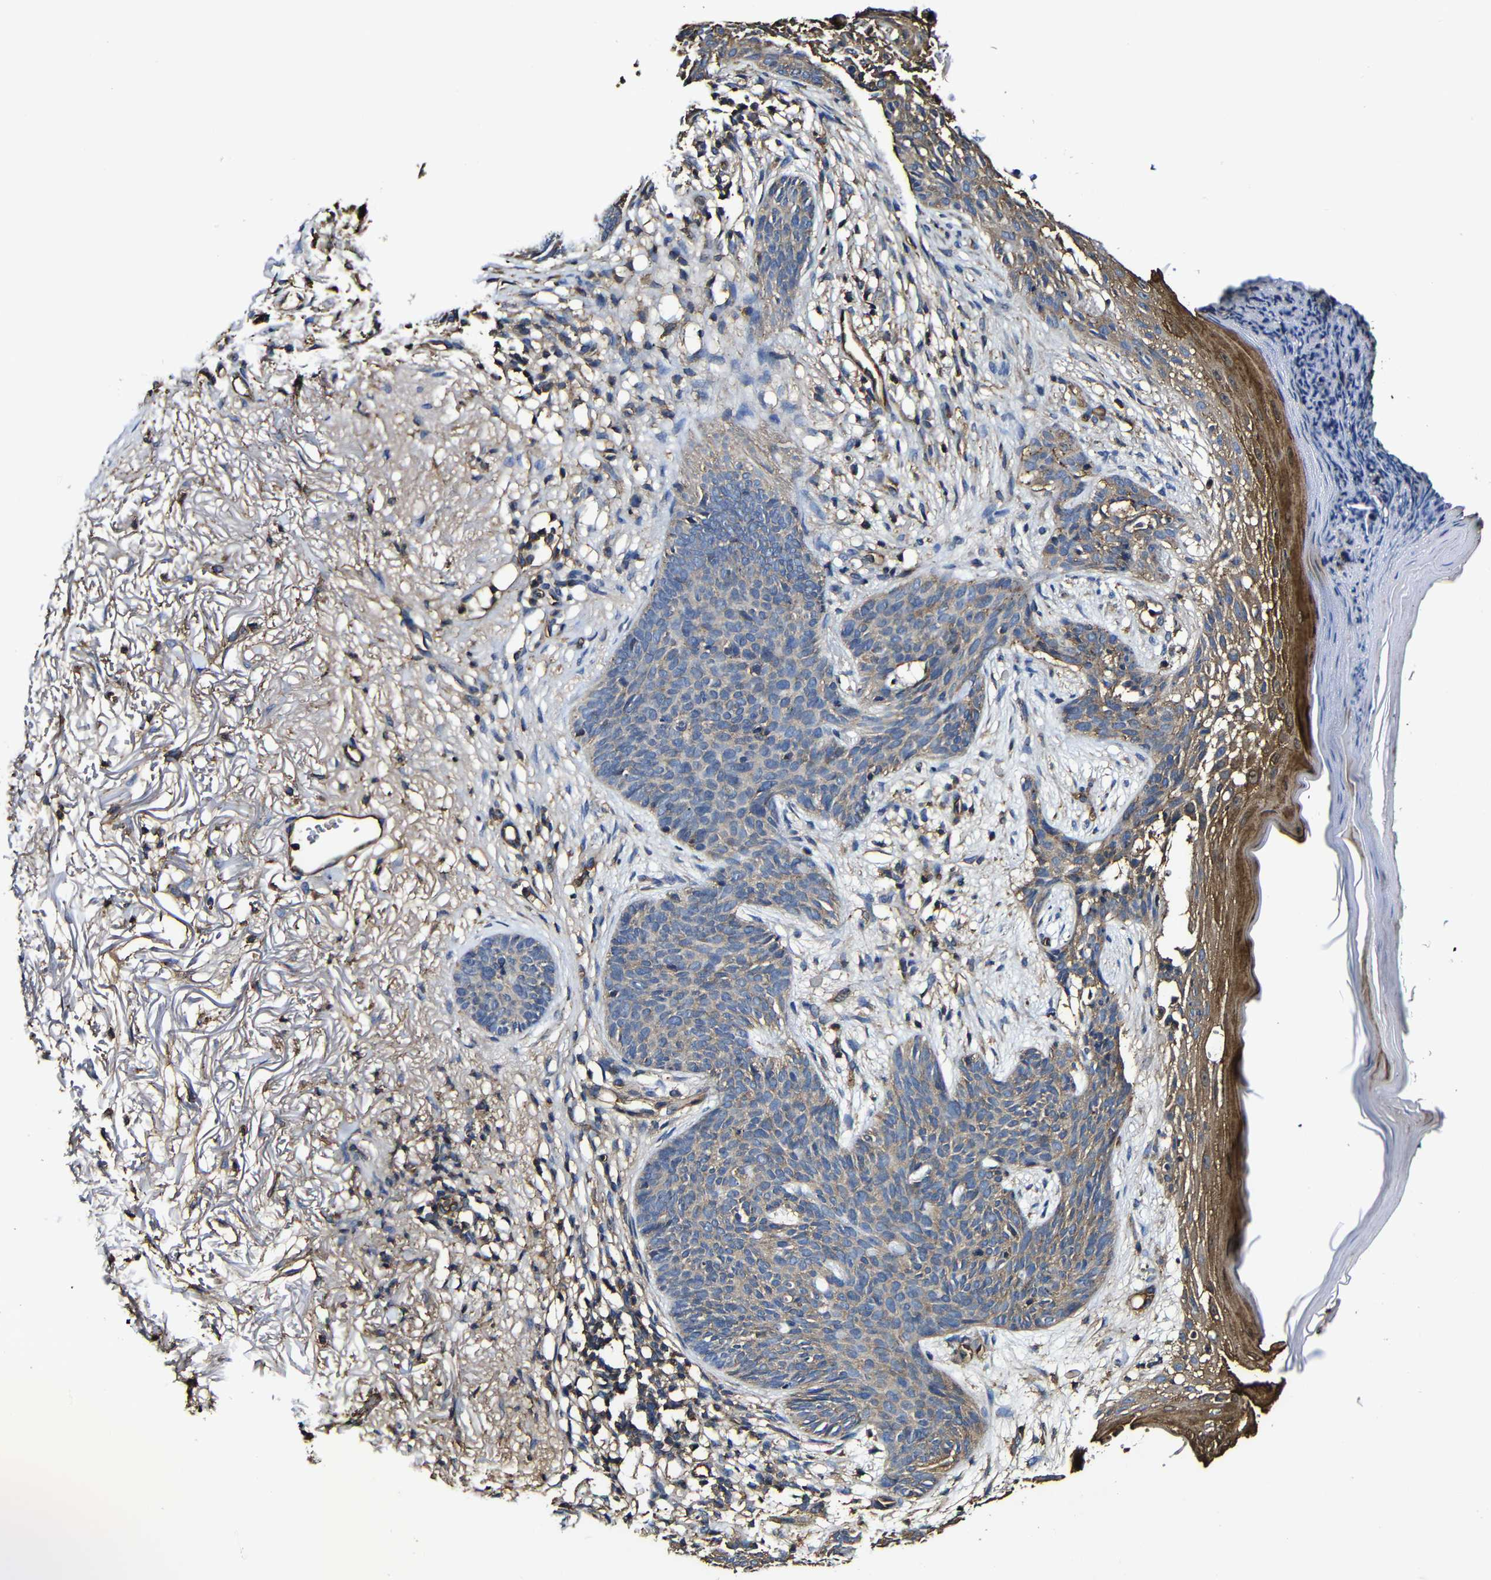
{"staining": {"intensity": "moderate", "quantity": "25%-75%", "location": "cytoplasmic/membranous"}, "tissue": "skin cancer", "cell_type": "Tumor cells", "image_type": "cancer", "snomed": [{"axis": "morphology", "description": "Normal tissue, NOS"}, {"axis": "morphology", "description": "Basal cell carcinoma"}, {"axis": "topography", "description": "Skin"}], "caption": "Skin cancer (basal cell carcinoma) was stained to show a protein in brown. There is medium levels of moderate cytoplasmic/membranous staining in about 25%-75% of tumor cells.", "gene": "MSN", "patient": {"sex": "female", "age": 70}}